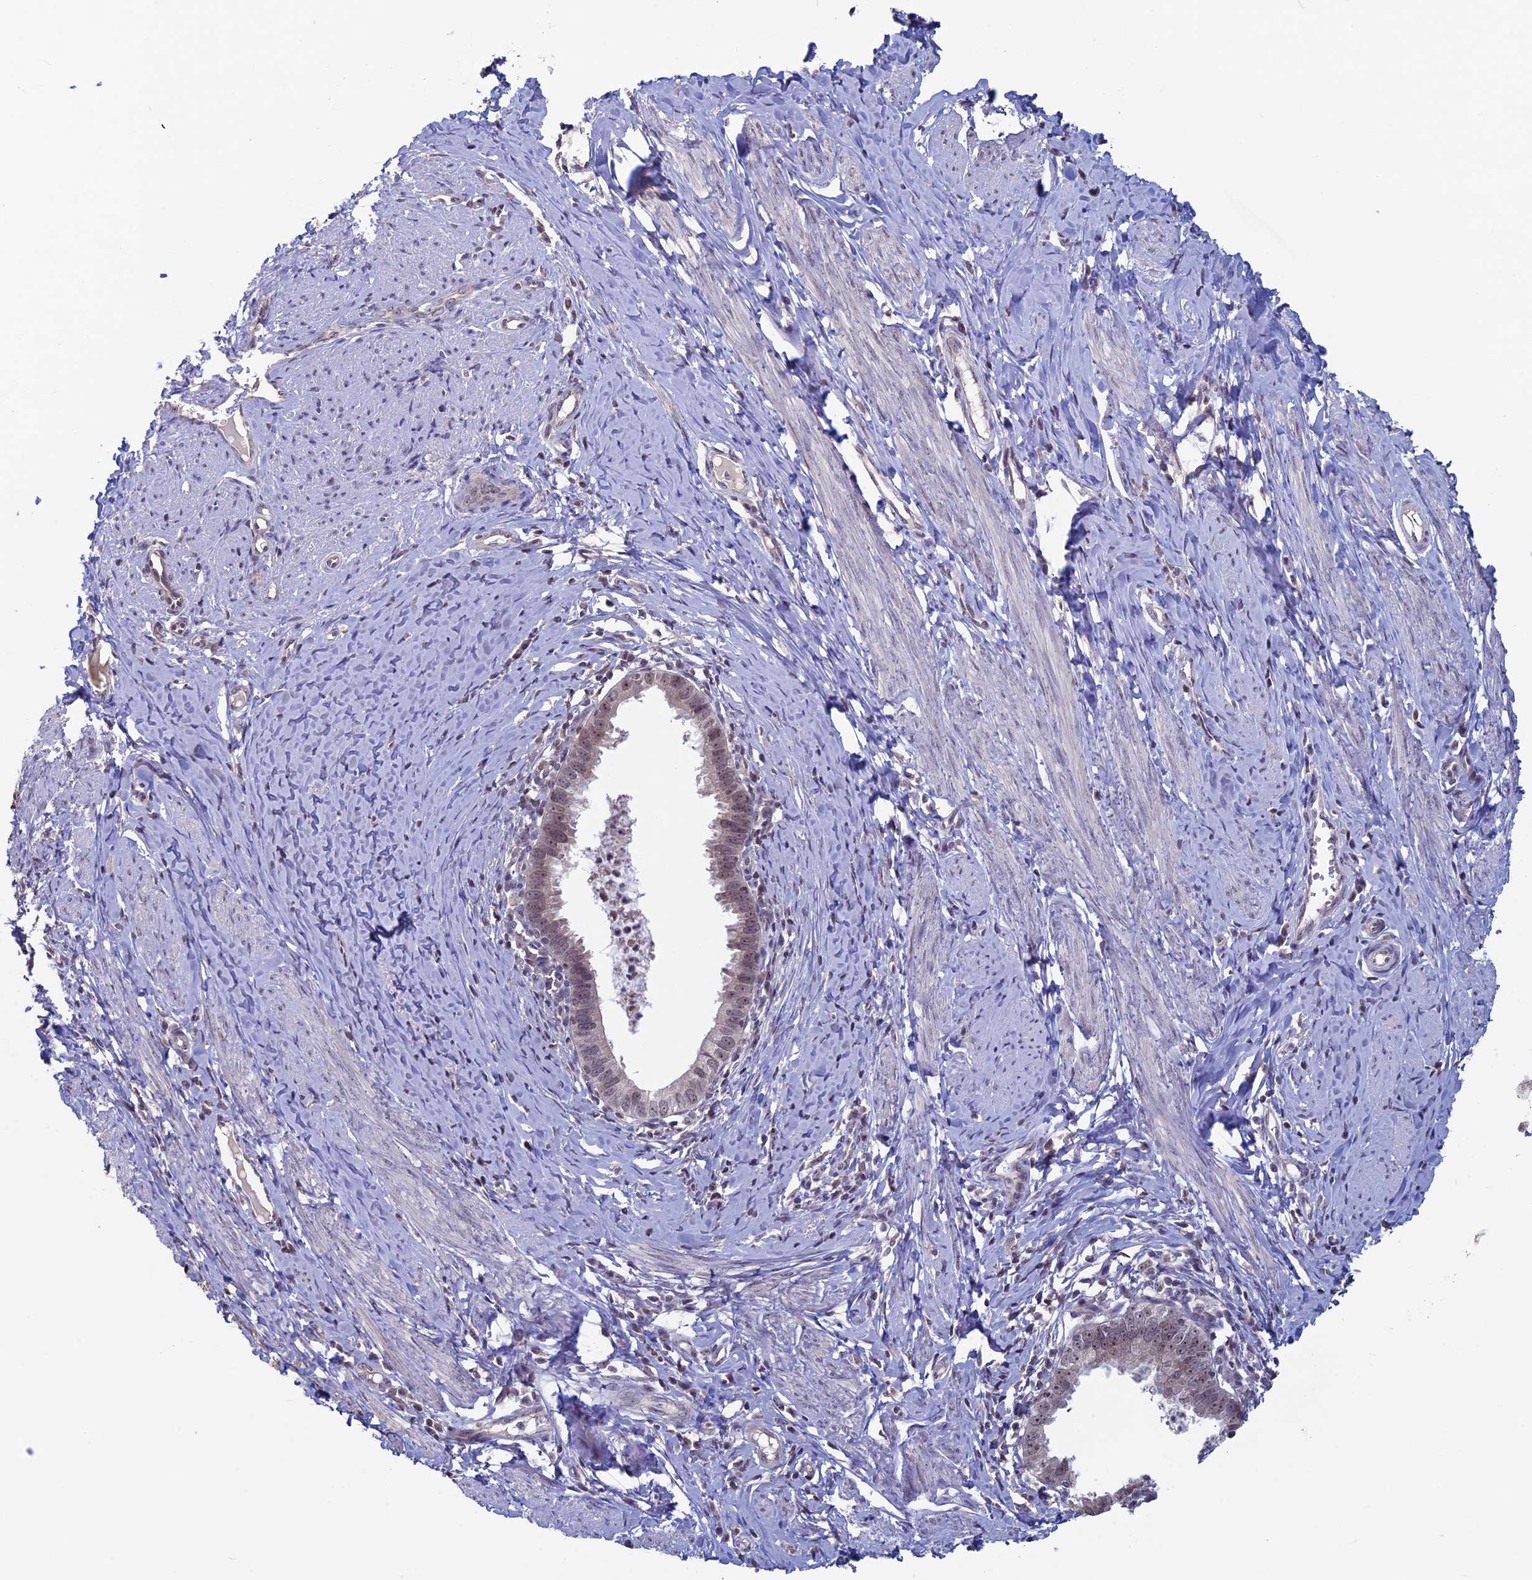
{"staining": {"intensity": "weak", "quantity": ">75%", "location": "nuclear"}, "tissue": "cervical cancer", "cell_type": "Tumor cells", "image_type": "cancer", "snomed": [{"axis": "morphology", "description": "Adenocarcinoma, NOS"}, {"axis": "topography", "description": "Cervix"}], "caption": "Cervical cancer stained with immunohistochemistry demonstrates weak nuclear staining in about >75% of tumor cells.", "gene": "SPIRE1", "patient": {"sex": "female", "age": 36}}